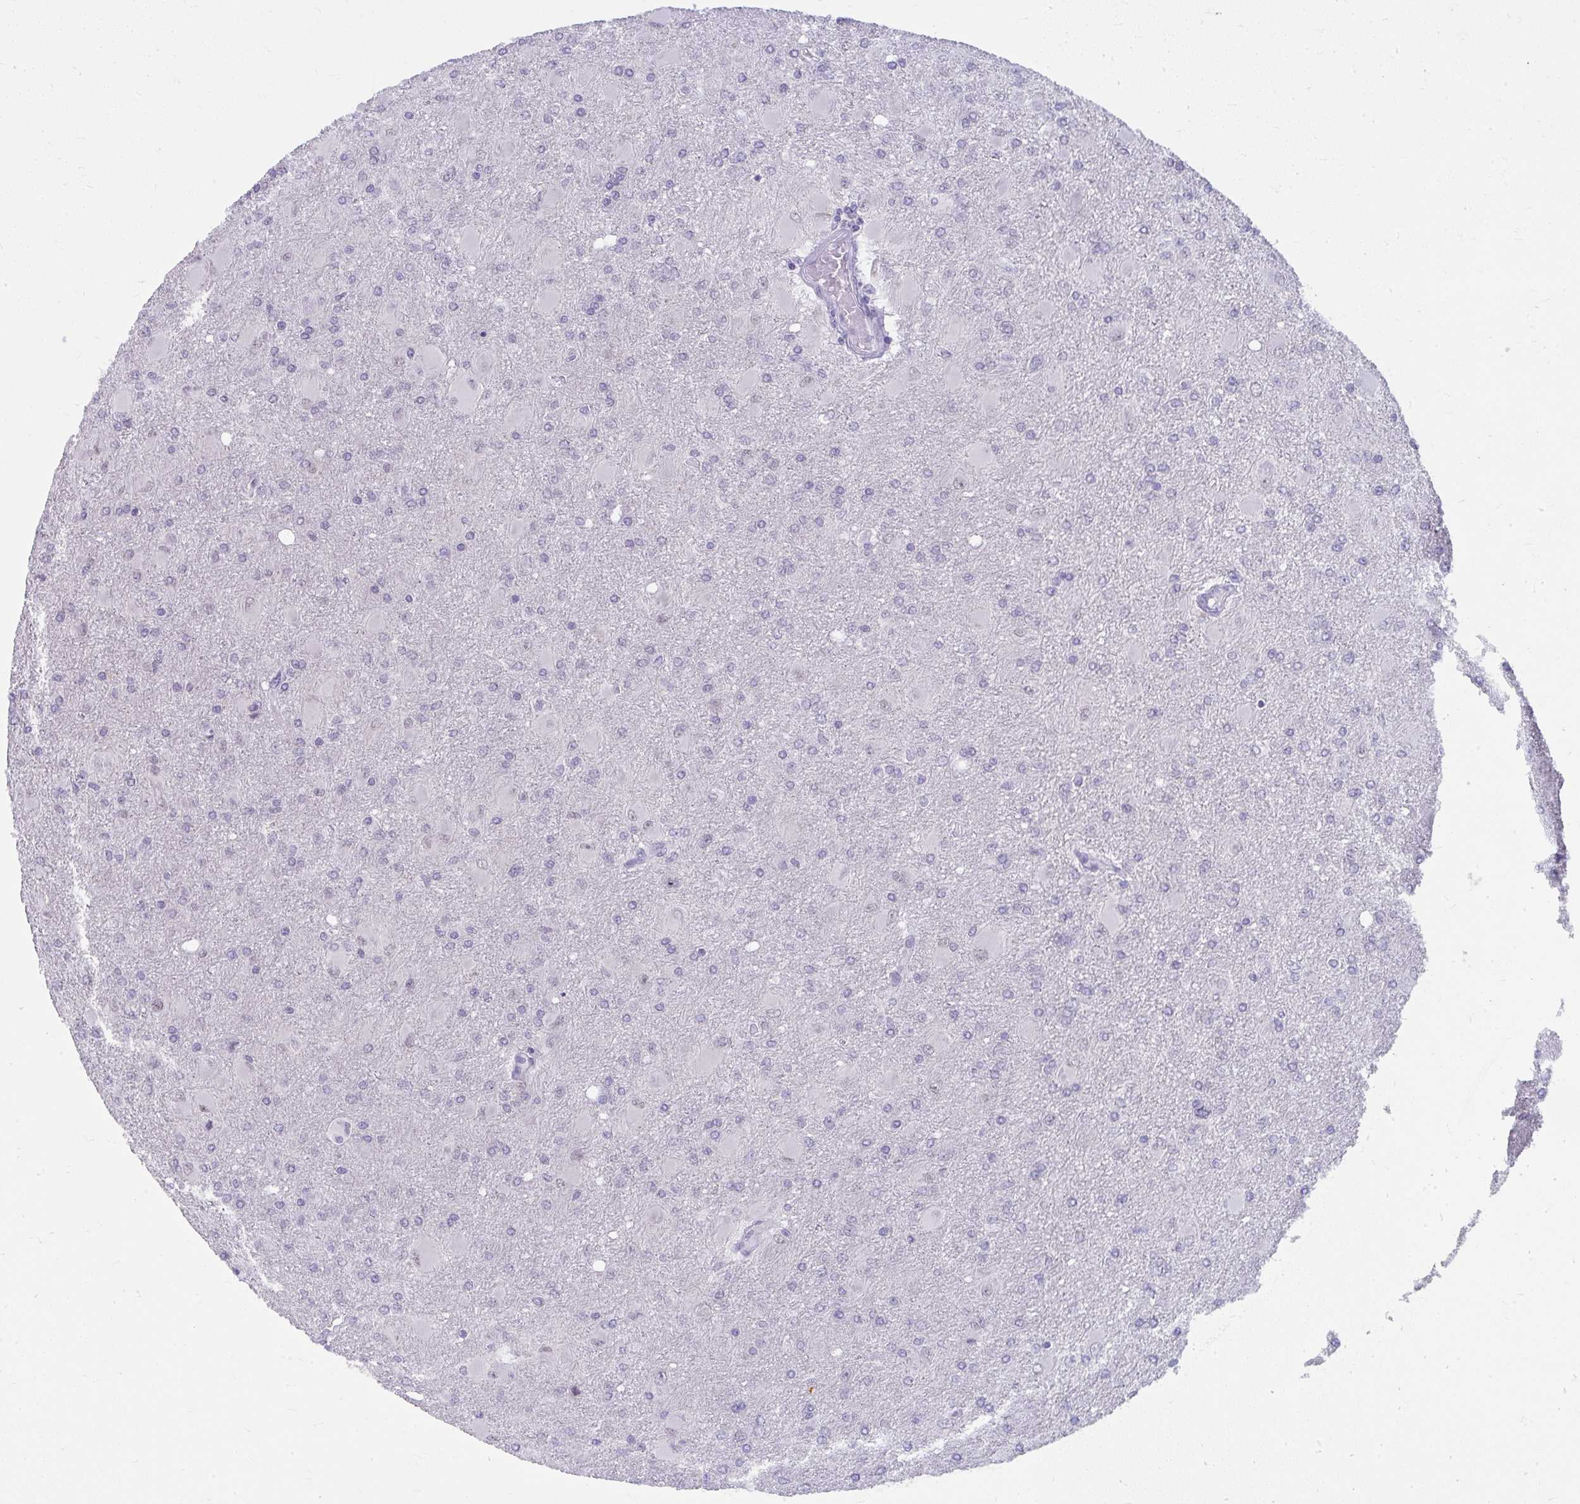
{"staining": {"intensity": "negative", "quantity": "none", "location": "none"}, "tissue": "glioma", "cell_type": "Tumor cells", "image_type": "cancer", "snomed": [{"axis": "morphology", "description": "Glioma, malignant, High grade"}, {"axis": "topography", "description": "Brain"}], "caption": "This photomicrograph is of glioma stained with immunohistochemistry to label a protein in brown with the nuclei are counter-stained blue. There is no staining in tumor cells.", "gene": "UGT3A2", "patient": {"sex": "male", "age": 67}}